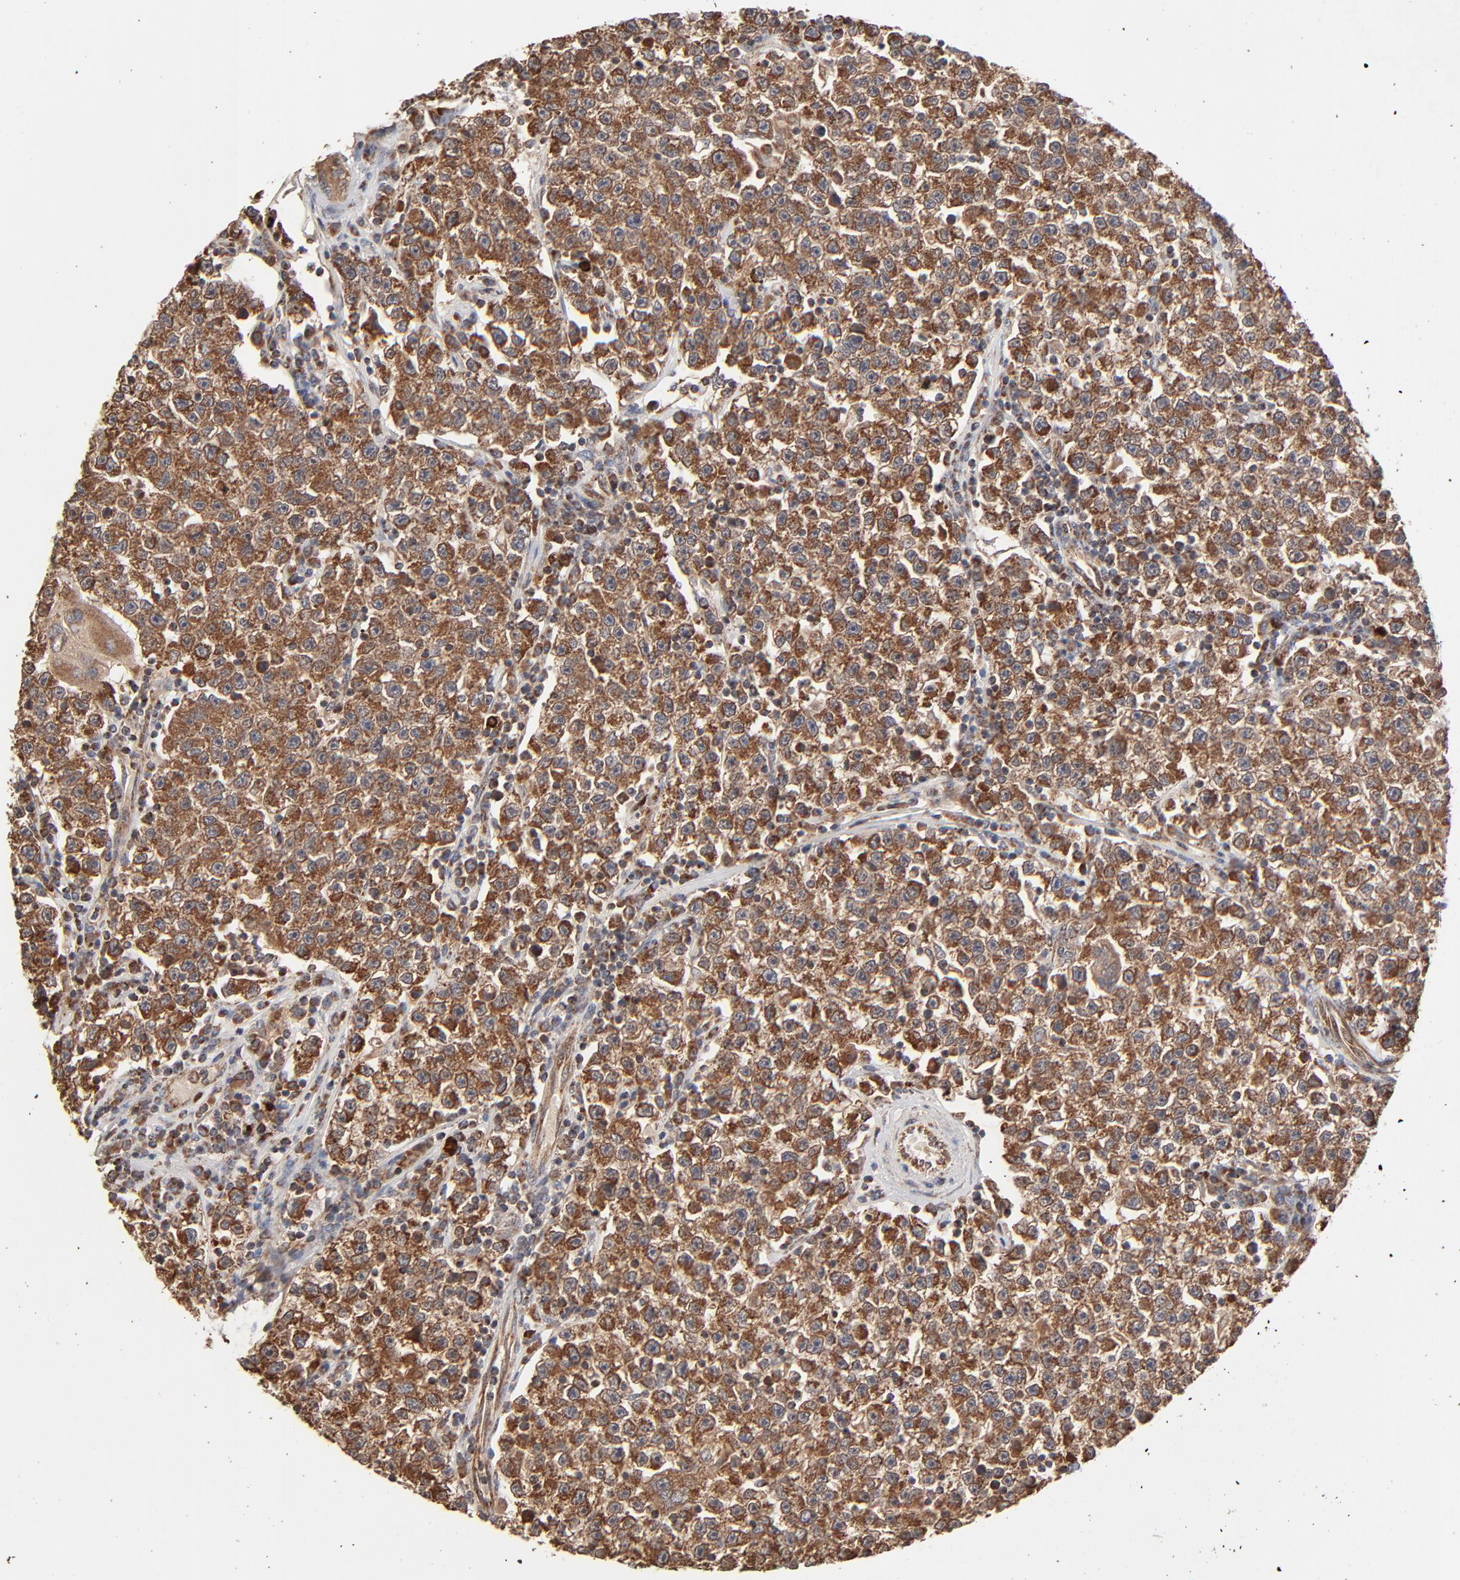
{"staining": {"intensity": "strong", "quantity": ">75%", "location": "cytoplasmic/membranous"}, "tissue": "testis cancer", "cell_type": "Tumor cells", "image_type": "cancer", "snomed": [{"axis": "morphology", "description": "Seminoma, NOS"}, {"axis": "topography", "description": "Testis"}], "caption": "An image showing strong cytoplasmic/membranous staining in about >75% of tumor cells in seminoma (testis), as visualized by brown immunohistochemical staining.", "gene": "ABLIM3", "patient": {"sex": "male", "age": 22}}